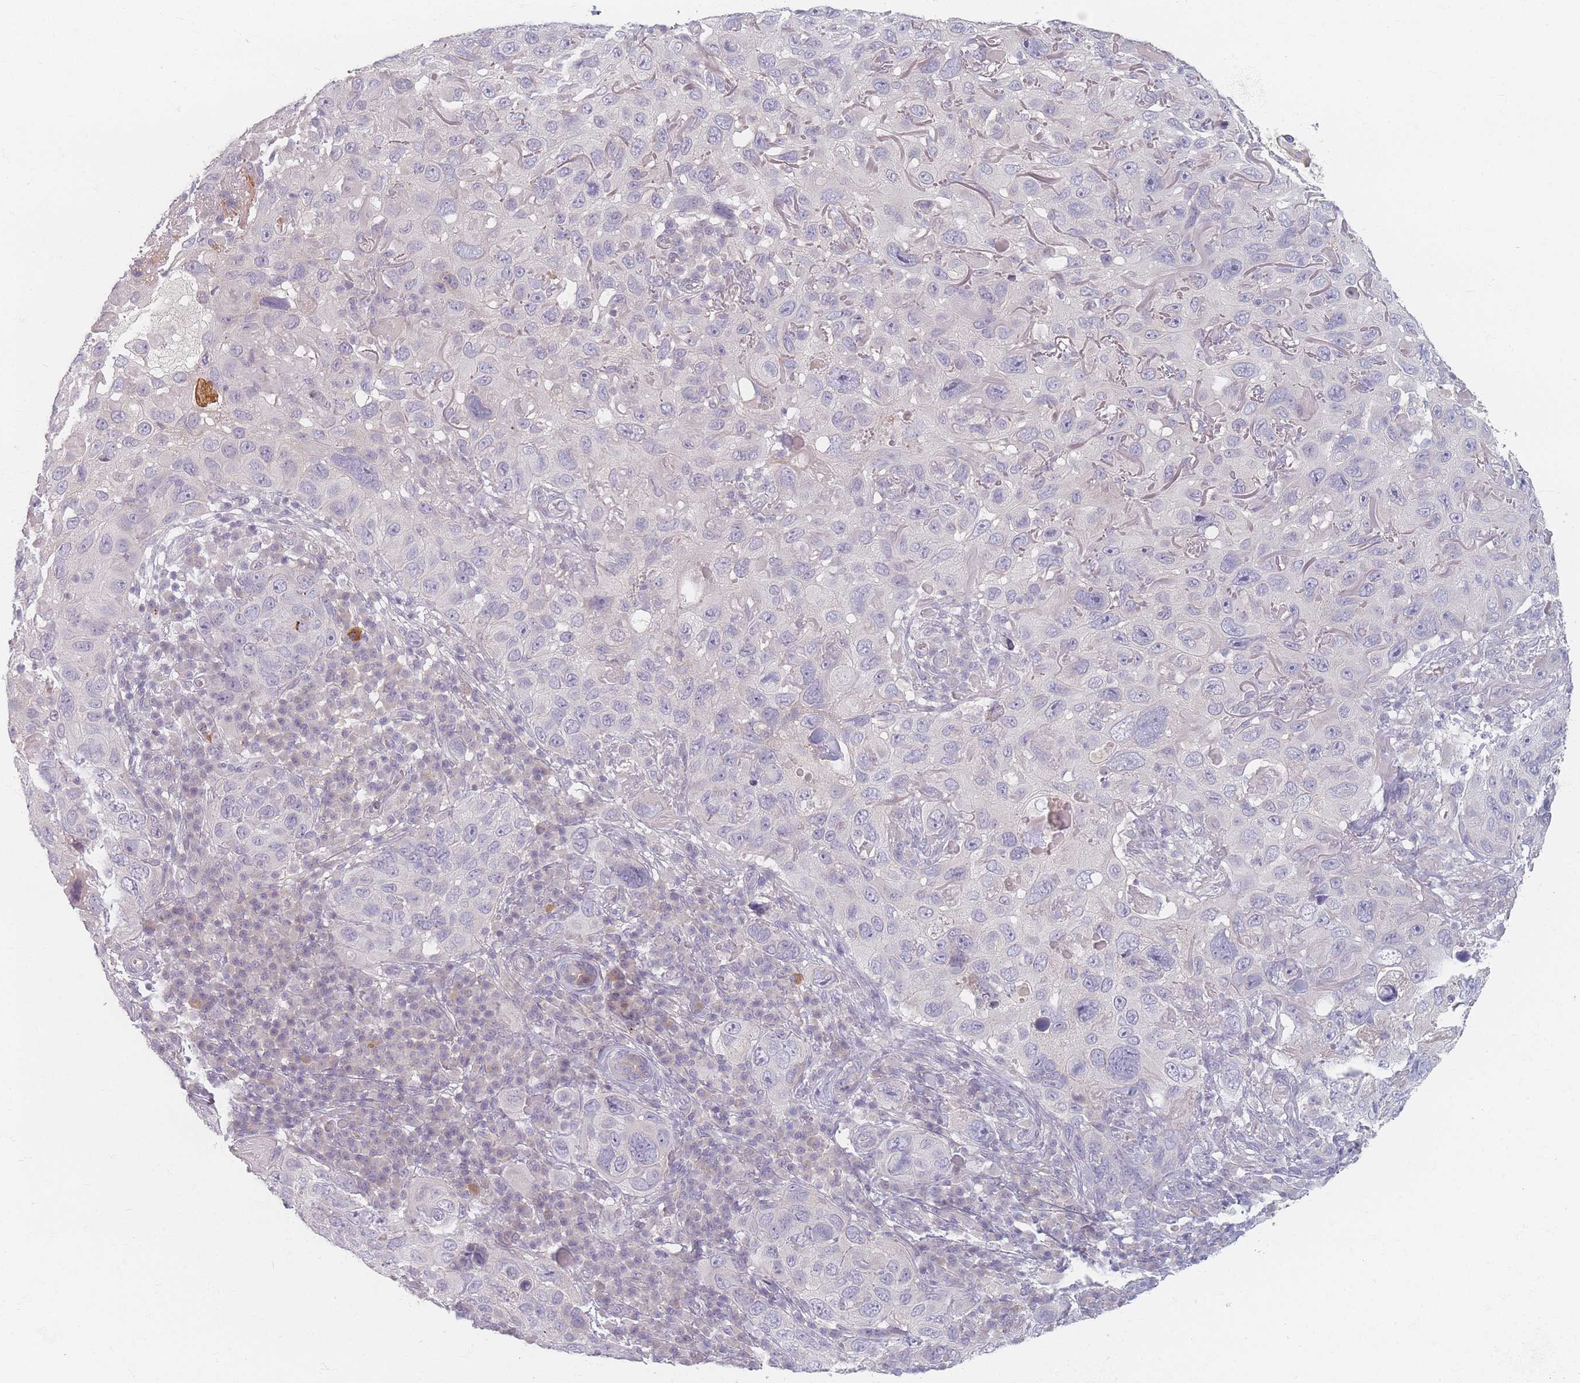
{"staining": {"intensity": "negative", "quantity": "none", "location": "none"}, "tissue": "skin cancer", "cell_type": "Tumor cells", "image_type": "cancer", "snomed": [{"axis": "morphology", "description": "Squamous cell carcinoma in situ, NOS"}, {"axis": "morphology", "description": "Squamous cell carcinoma, NOS"}, {"axis": "topography", "description": "Skin"}], "caption": "This is an immunohistochemistry (IHC) micrograph of skin cancer. There is no positivity in tumor cells.", "gene": "TMOD1", "patient": {"sex": "male", "age": 93}}